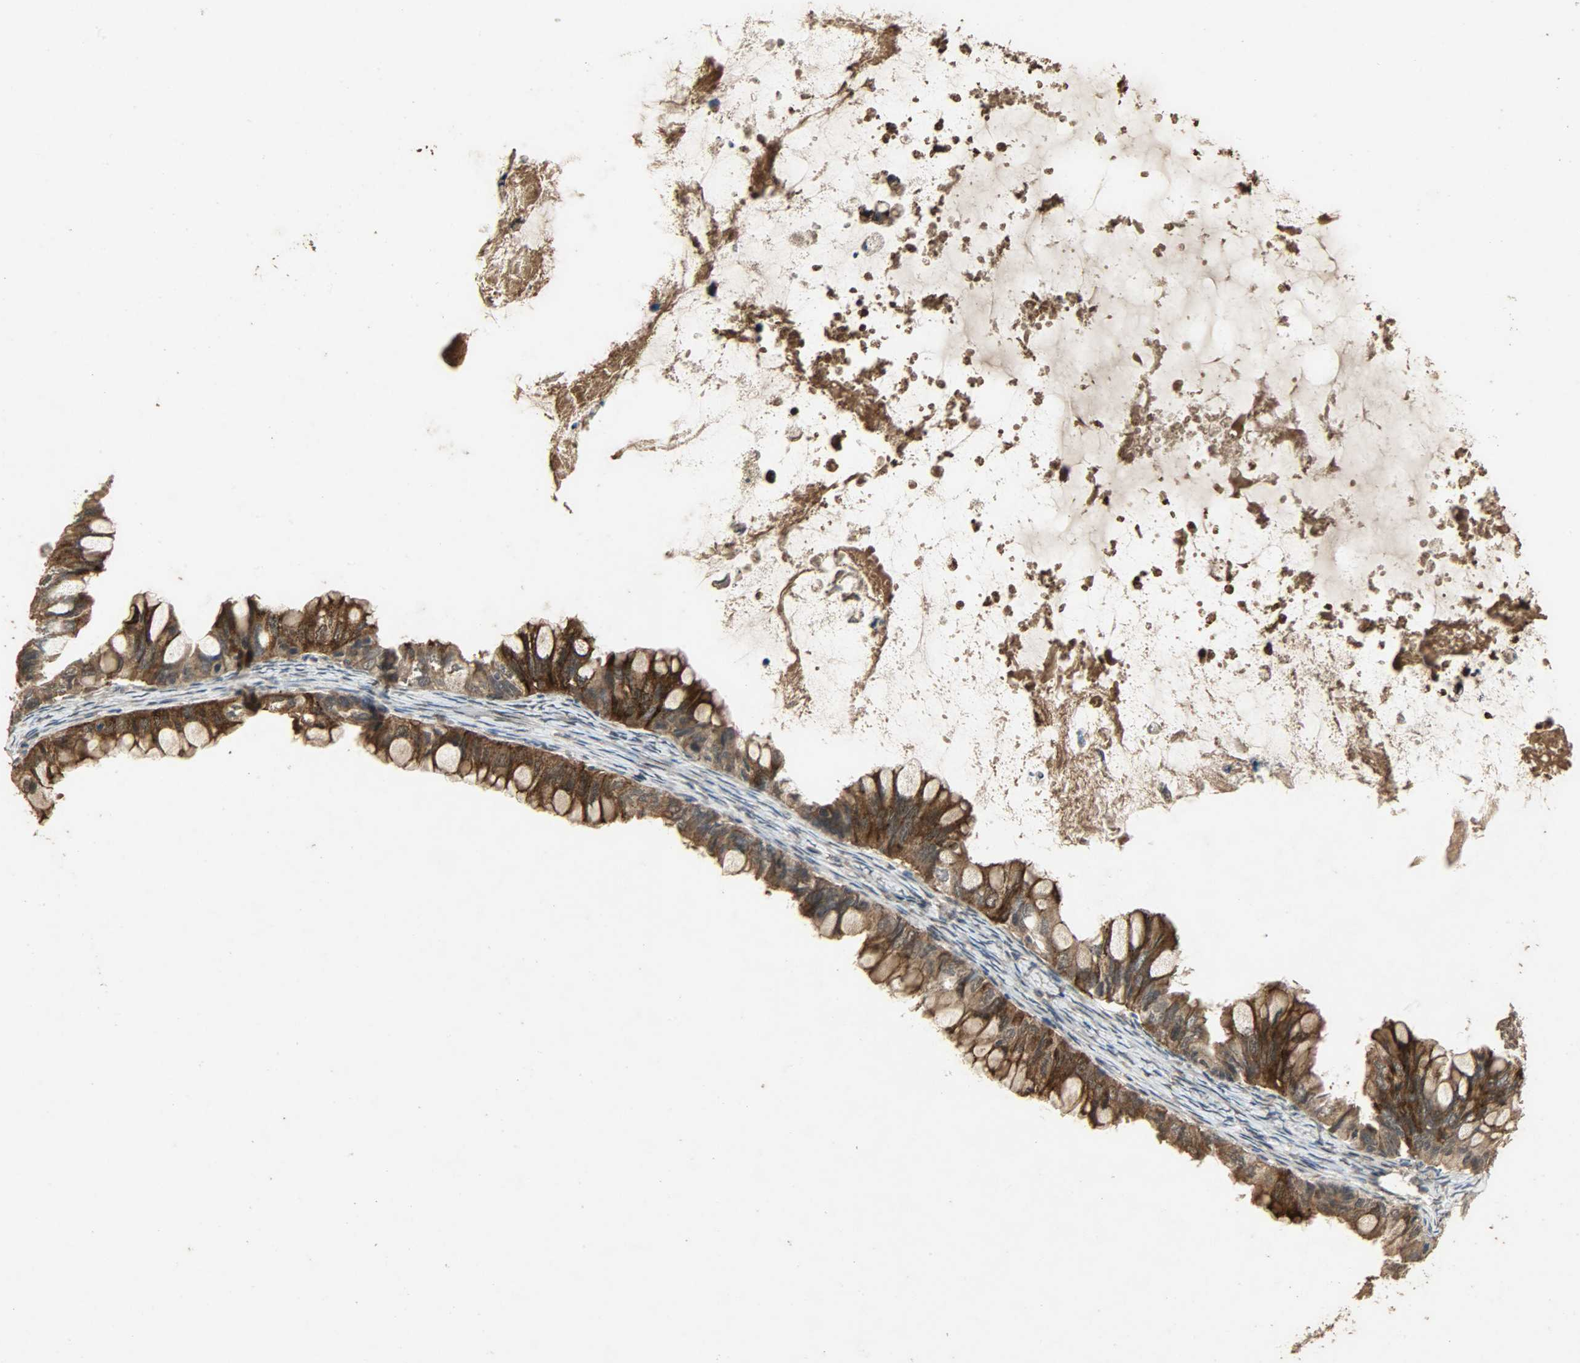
{"staining": {"intensity": "strong", "quantity": ">75%", "location": "cytoplasmic/membranous"}, "tissue": "ovarian cancer", "cell_type": "Tumor cells", "image_type": "cancer", "snomed": [{"axis": "morphology", "description": "Cystadenocarcinoma, mucinous, NOS"}, {"axis": "topography", "description": "Ovary"}], "caption": "Protein expression analysis of ovarian cancer reveals strong cytoplasmic/membranous staining in approximately >75% of tumor cells. (DAB IHC with brightfield microscopy, high magnification).", "gene": "CDKN2C", "patient": {"sex": "female", "age": 80}}